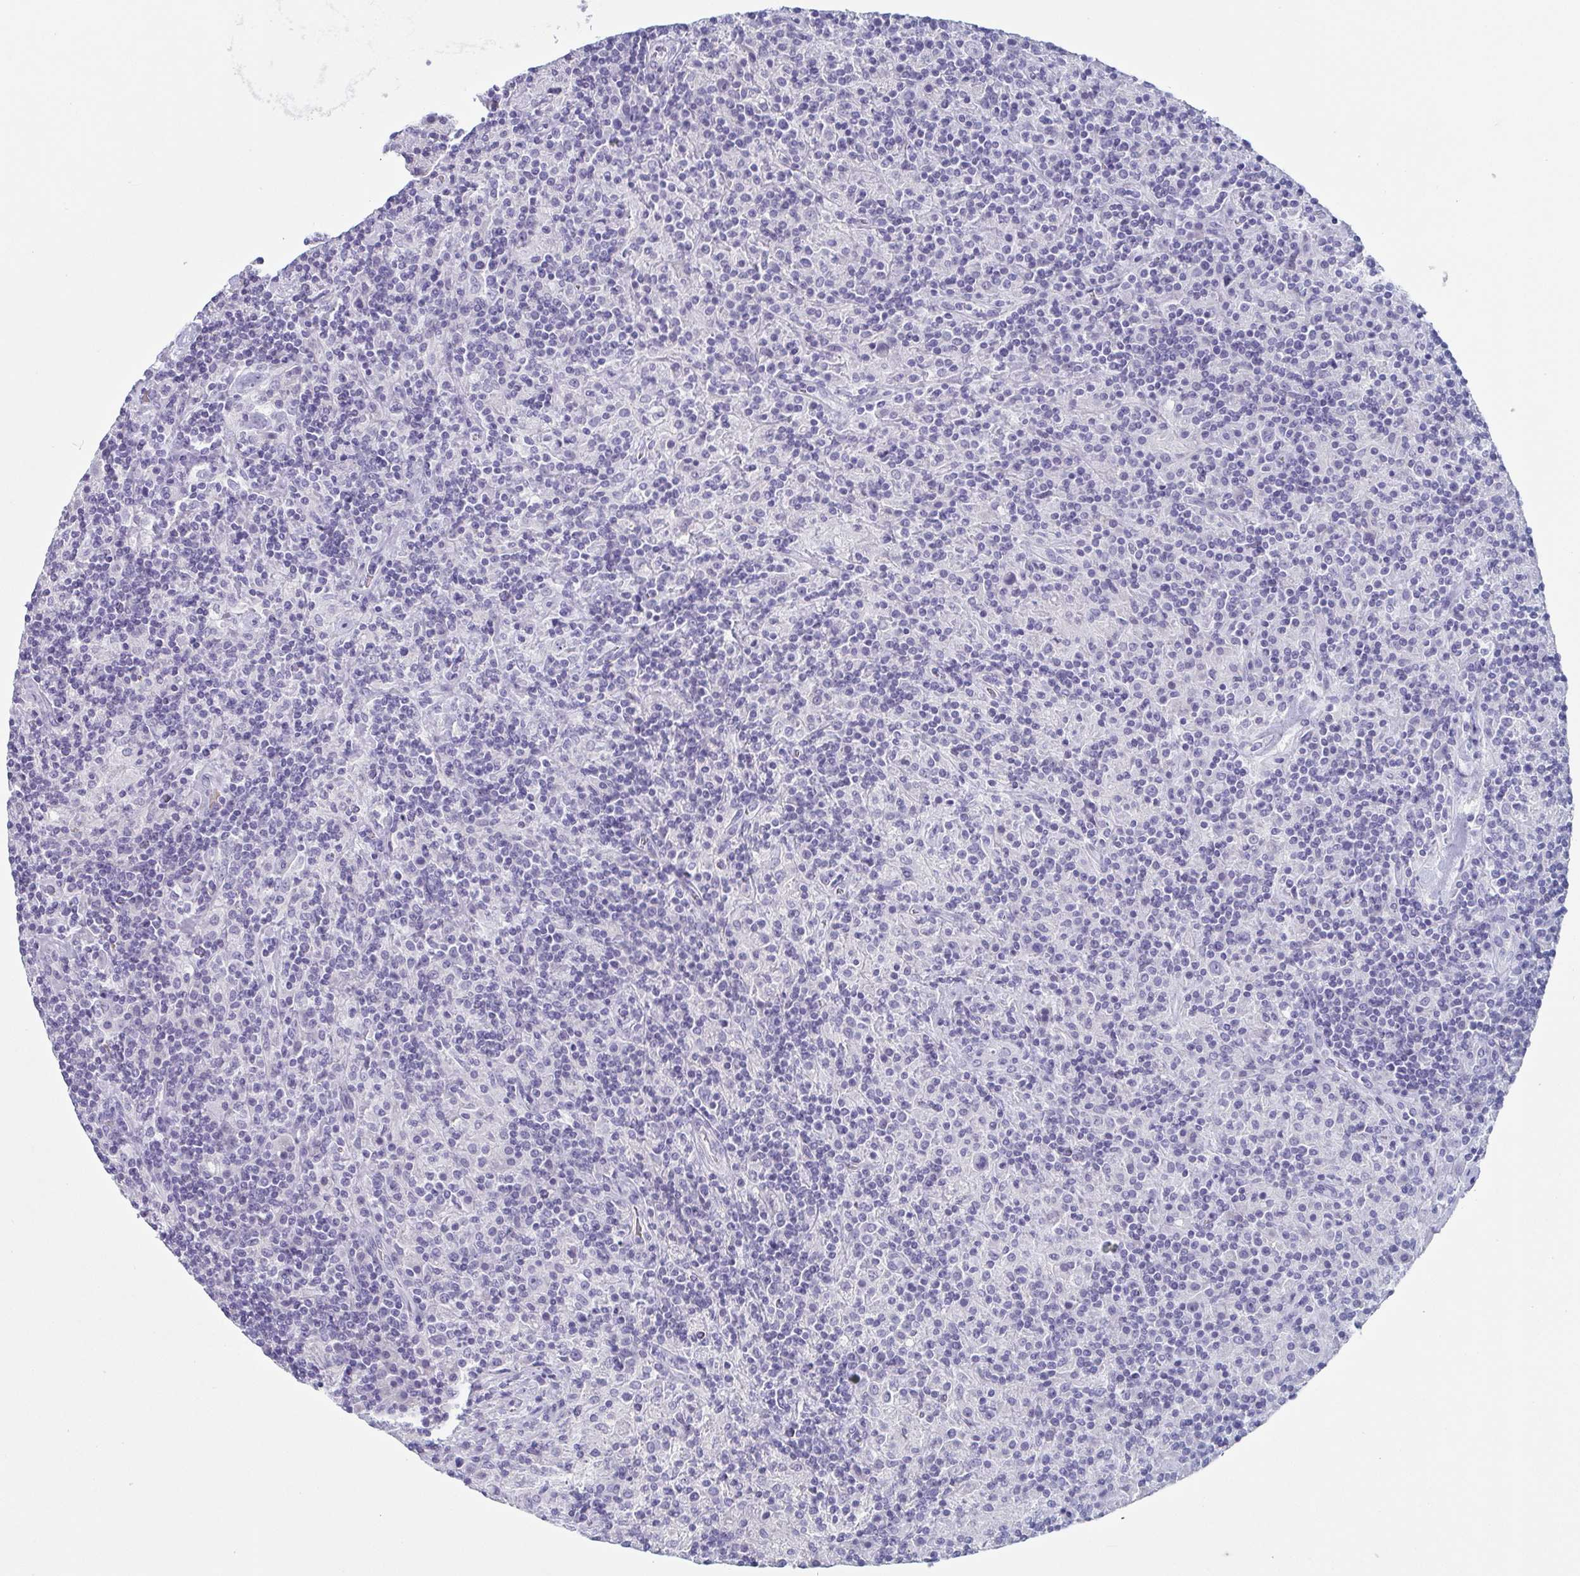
{"staining": {"intensity": "negative", "quantity": "none", "location": "none"}, "tissue": "lymphoma", "cell_type": "Tumor cells", "image_type": "cancer", "snomed": [{"axis": "morphology", "description": "Hodgkin's disease, NOS"}, {"axis": "topography", "description": "Lymph node"}], "caption": "A high-resolution photomicrograph shows immunohistochemistry (IHC) staining of Hodgkin's disease, which shows no significant staining in tumor cells.", "gene": "TAGLN3", "patient": {"sex": "male", "age": 70}}